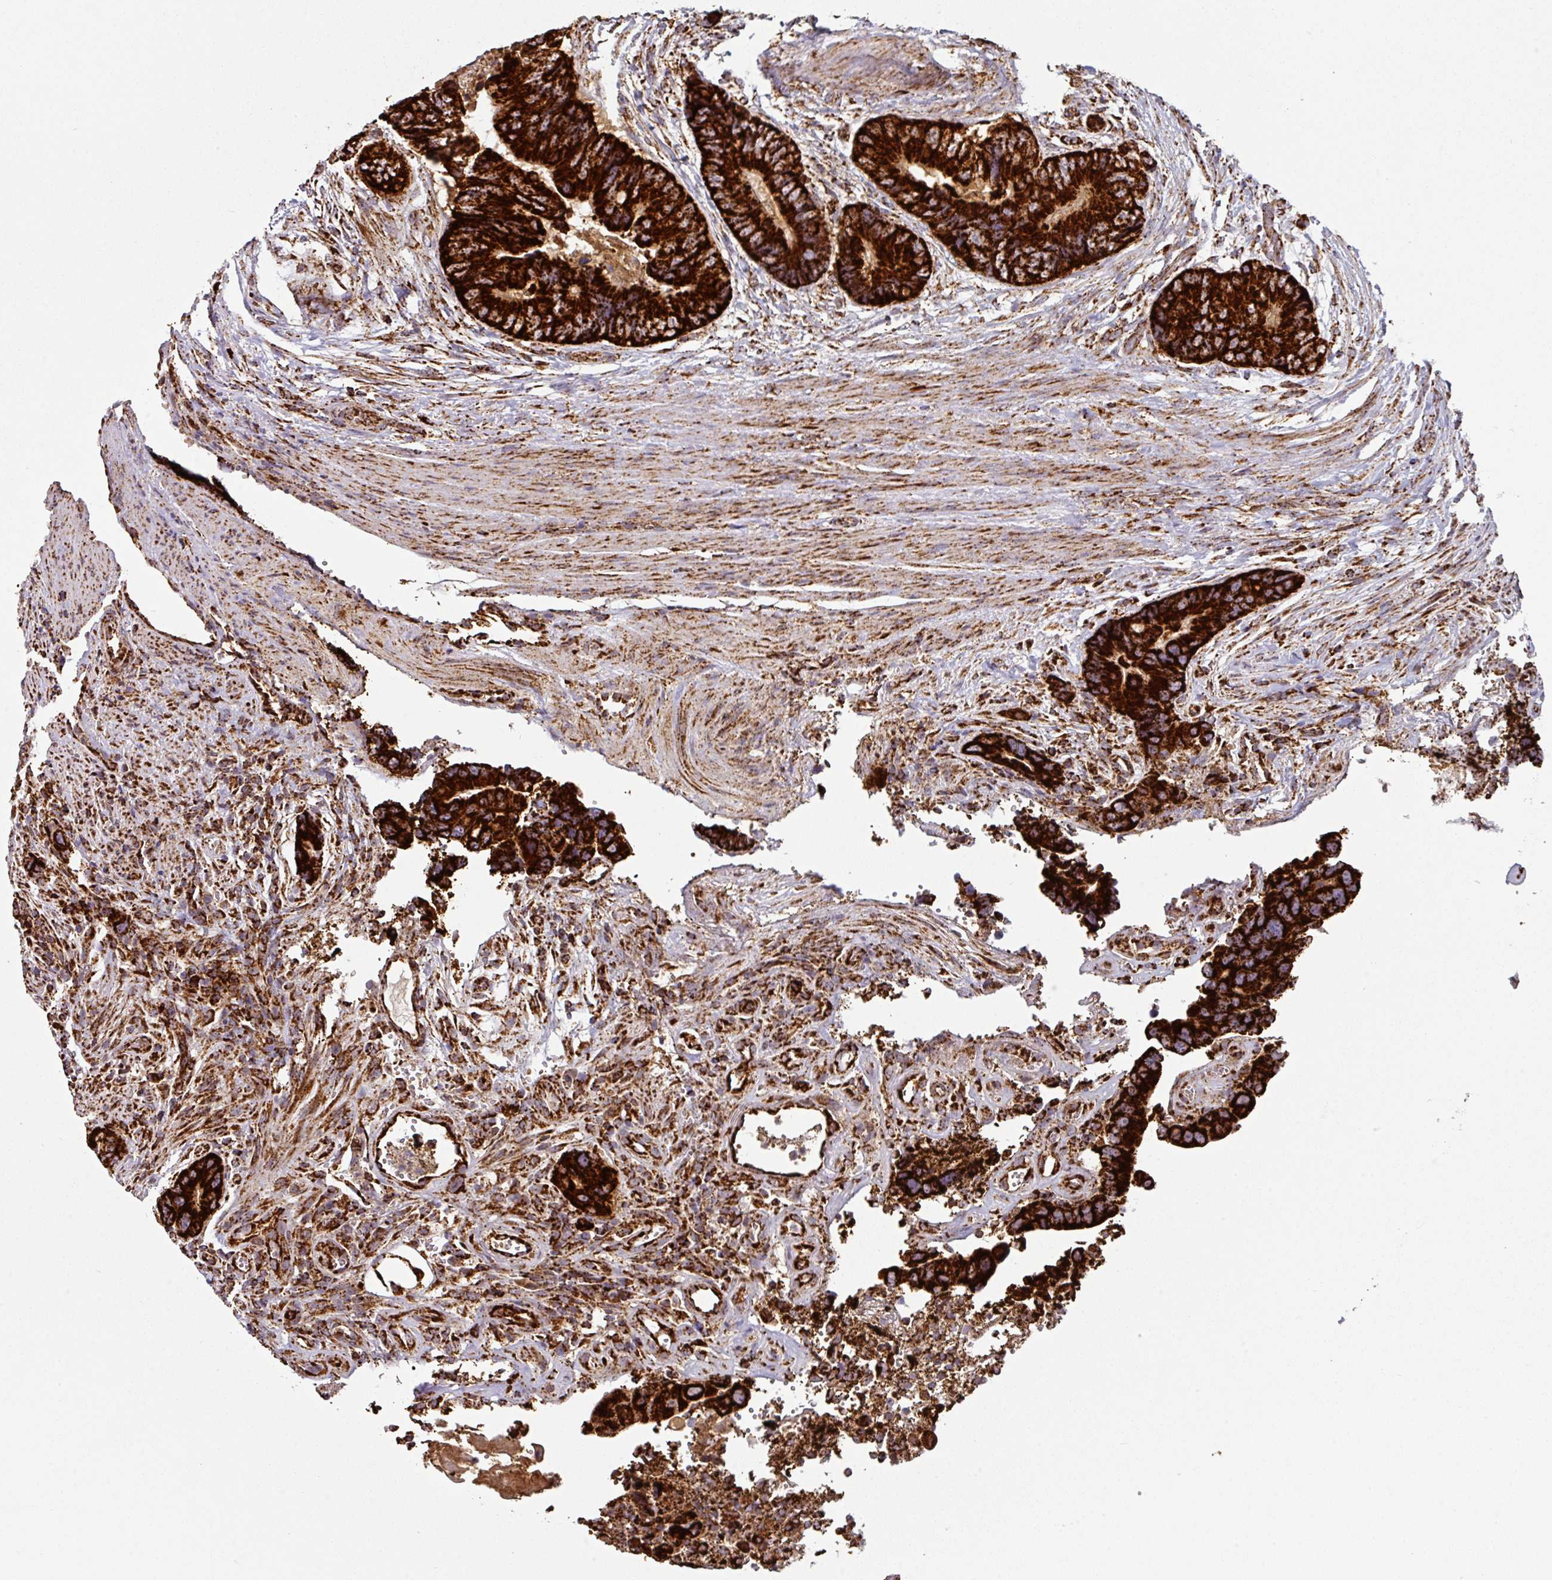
{"staining": {"intensity": "strong", "quantity": ">75%", "location": "cytoplasmic/membranous"}, "tissue": "colorectal cancer", "cell_type": "Tumor cells", "image_type": "cancer", "snomed": [{"axis": "morphology", "description": "Adenocarcinoma, NOS"}, {"axis": "topography", "description": "Colon"}], "caption": "Colorectal cancer stained for a protein demonstrates strong cytoplasmic/membranous positivity in tumor cells.", "gene": "TRAP1", "patient": {"sex": "male", "age": 84}}